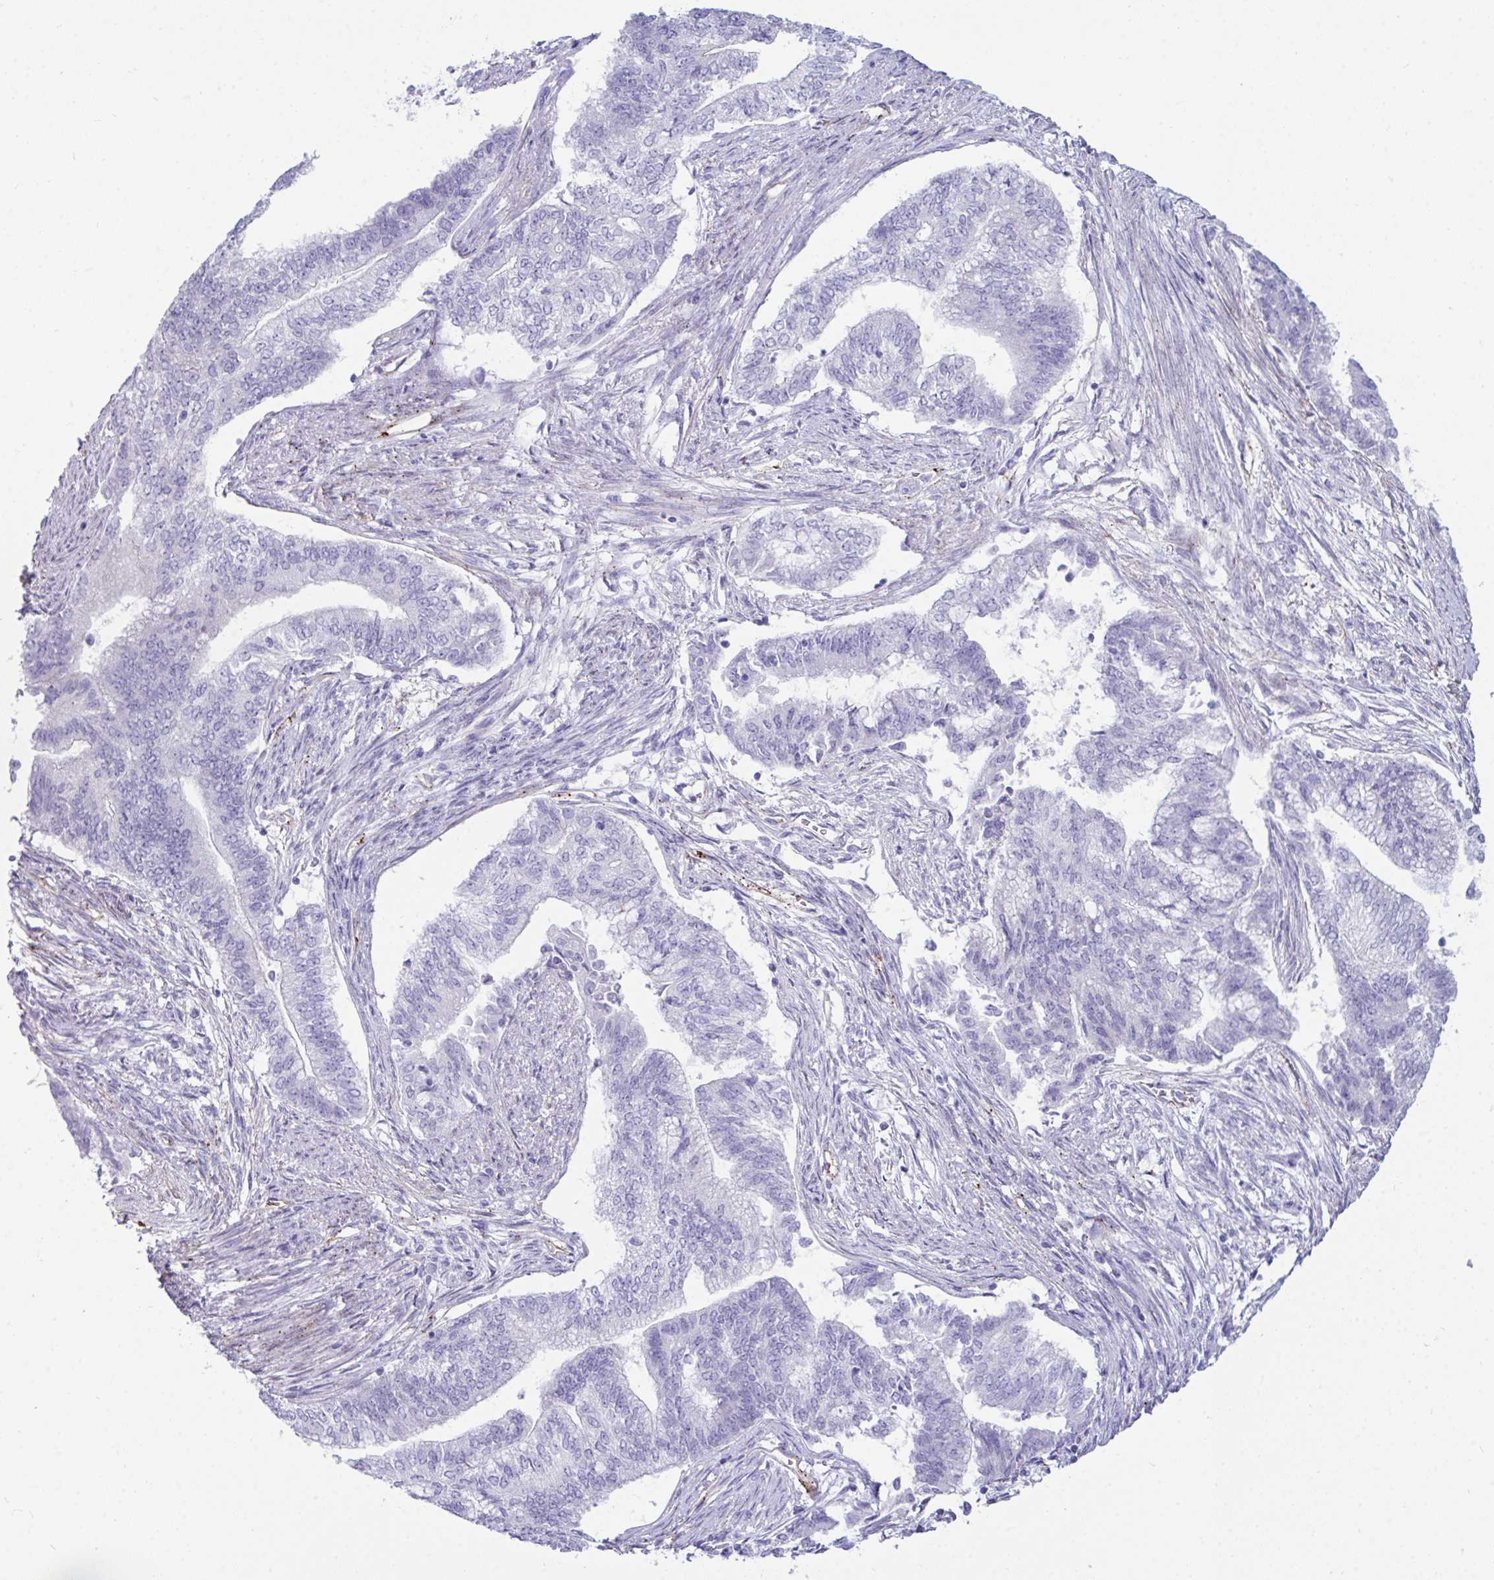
{"staining": {"intensity": "negative", "quantity": "none", "location": "none"}, "tissue": "endometrial cancer", "cell_type": "Tumor cells", "image_type": "cancer", "snomed": [{"axis": "morphology", "description": "Adenocarcinoma, NOS"}, {"axis": "topography", "description": "Endometrium"}], "caption": "Immunohistochemistry (IHC) histopathology image of neoplastic tissue: human adenocarcinoma (endometrial) stained with DAB exhibits no significant protein positivity in tumor cells.", "gene": "UBL3", "patient": {"sex": "female", "age": 65}}